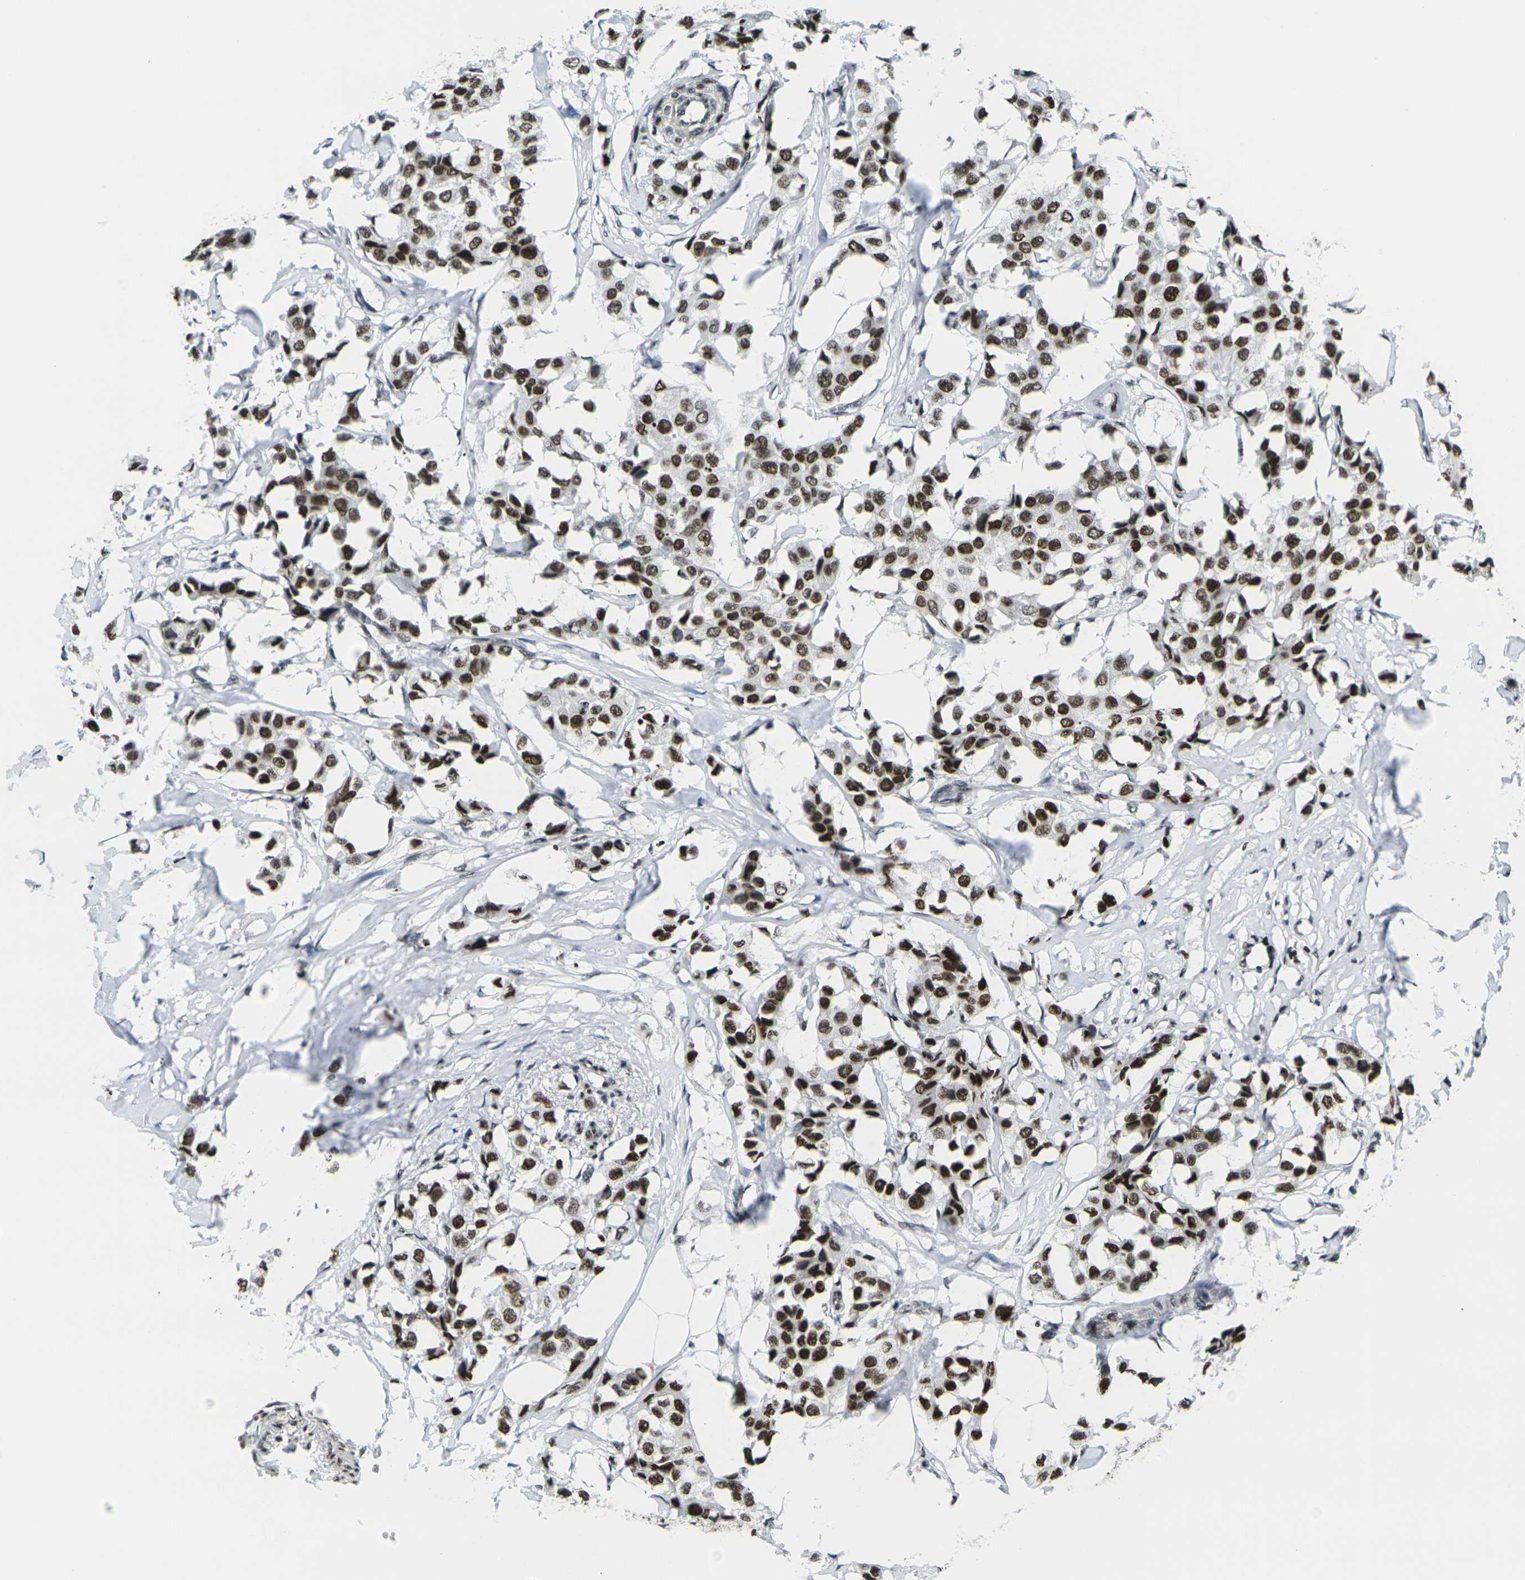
{"staining": {"intensity": "strong", "quantity": ">75%", "location": "nuclear"}, "tissue": "breast cancer", "cell_type": "Tumor cells", "image_type": "cancer", "snomed": [{"axis": "morphology", "description": "Duct carcinoma"}, {"axis": "topography", "description": "Breast"}], "caption": "Tumor cells display high levels of strong nuclear positivity in about >75% of cells in breast cancer.", "gene": "H1-10", "patient": {"sex": "female", "age": 80}}